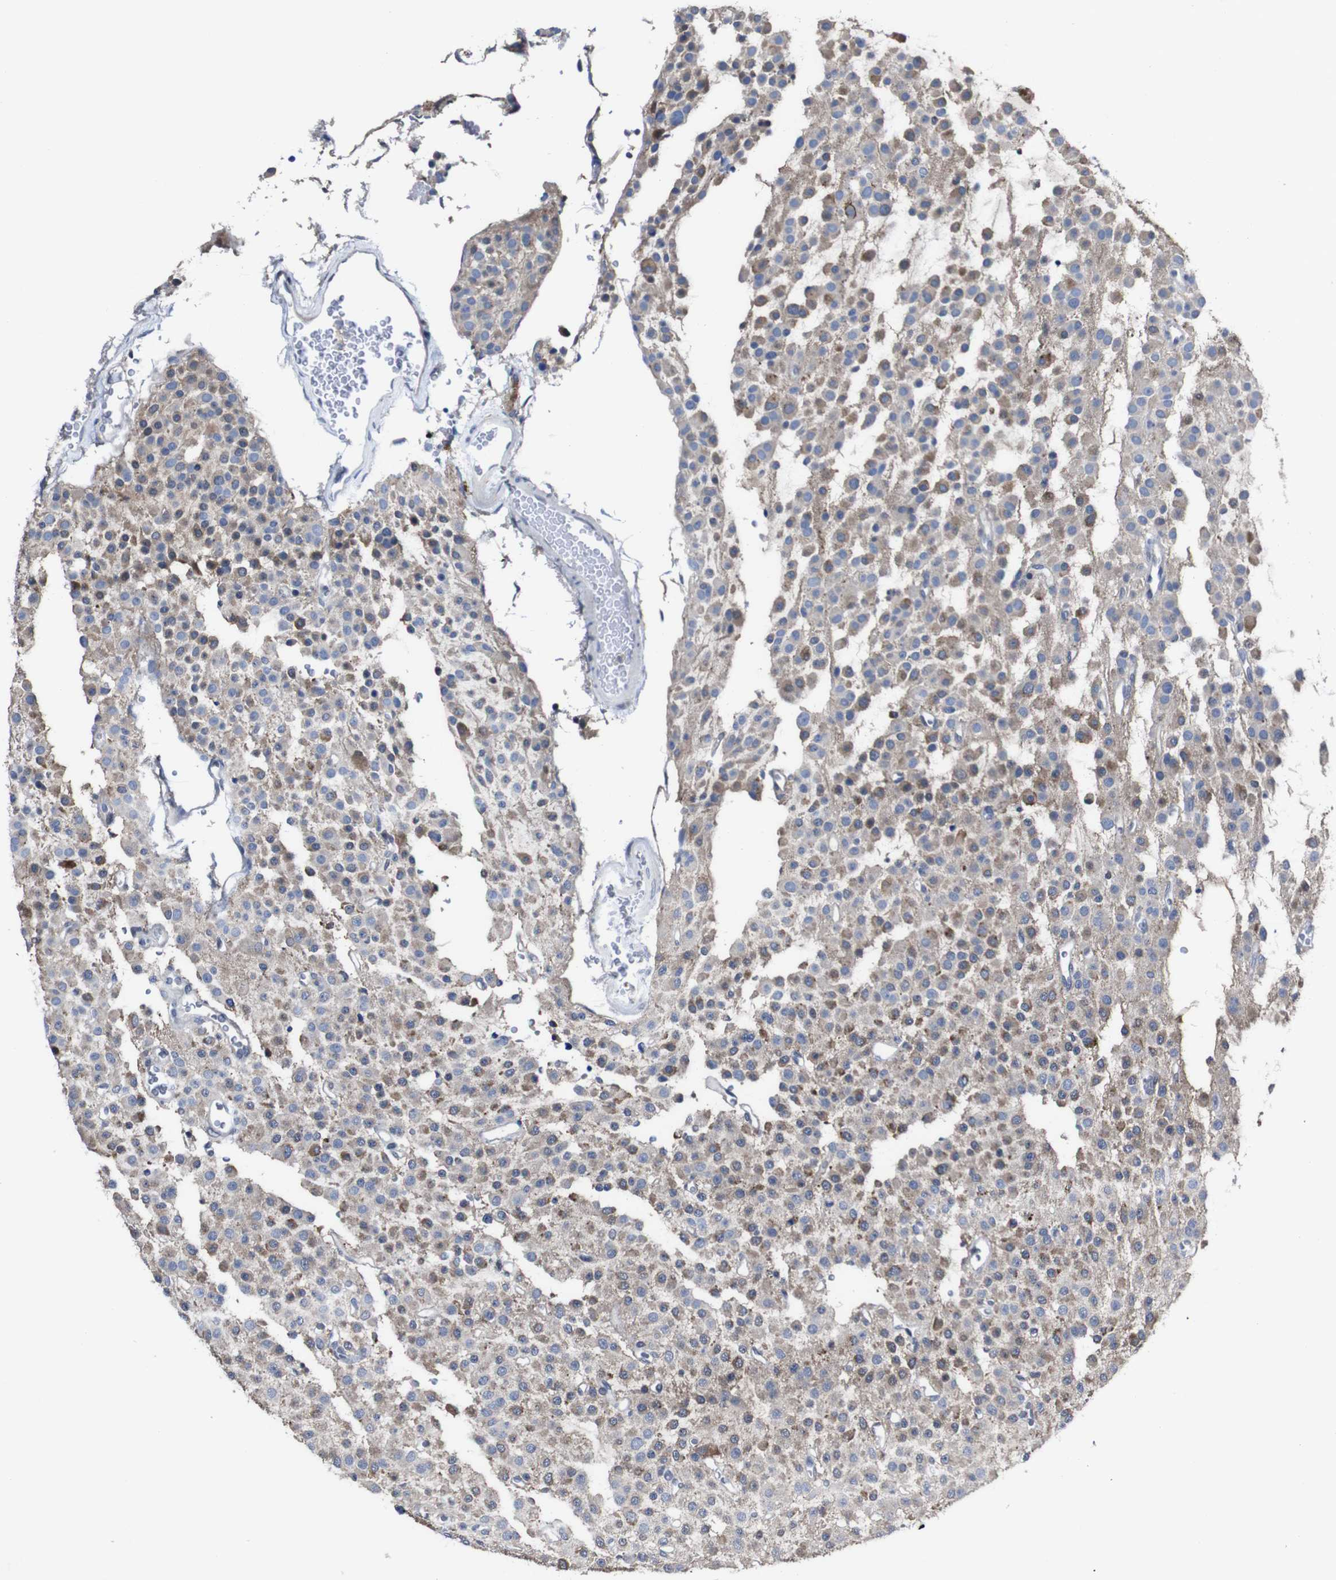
{"staining": {"intensity": "moderate", "quantity": ">75%", "location": "cytoplasmic/membranous"}, "tissue": "glioma", "cell_type": "Tumor cells", "image_type": "cancer", "snomed": [{"axis": "morphology", "description": "Glioma, malignant, Low grade"}, {"axis": "topography", "description": "Brain"}], "caption": "Malignant glioma (low-grade) was stained to show a protein in brown. There is medium levels of moderate cytoplasmic/membranous expression in about >75% of tumor cells.", "gene": "SEMA4B", "patient": {"sex": "male", "age": 38}}